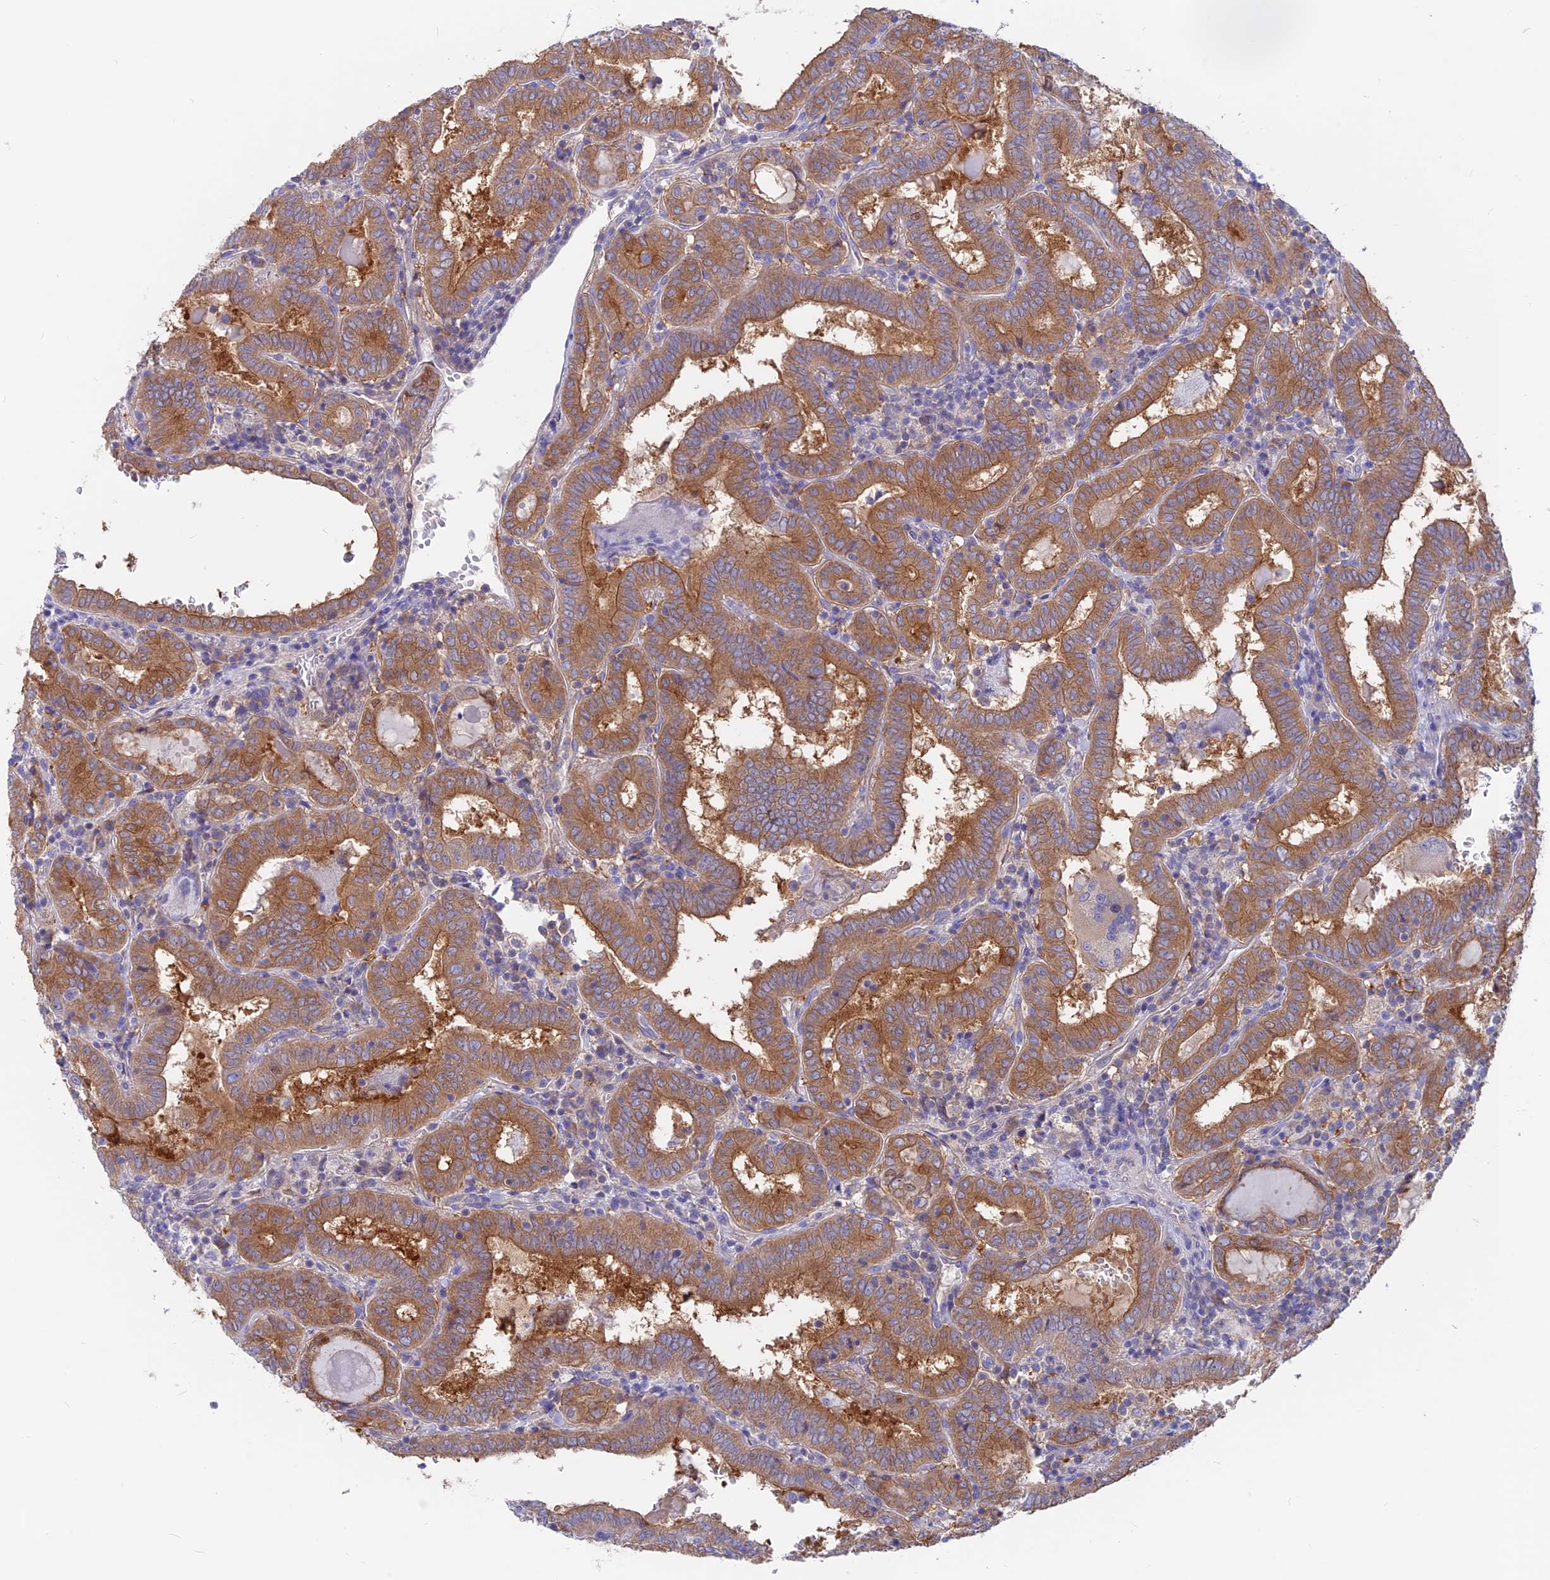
{"staining": {"intensity": "moderate", "quantity": ">75%", "location": "cytoplasmic/membranous"}, "tissue": "thyroid cancer", "cell_type": "Tumor cells", "image_type": "cancer", "snomed": [{"axis": "morphology", "description": "Papillary adenocarcinoma, NOS"}, {"axis": "topography", "description": "Thyroid gland"}], "caption": "Papillary adenocarcinoma (thyroid) stained with DAB (3,3'-diaminobenzidine) IHC demonstrates medium levels of moderate cytoplasmic/membranous staining in approximately >75% of tumor cells.", "gene": "LZTFL1", "patient": {"sex": "female", "age": 72}}